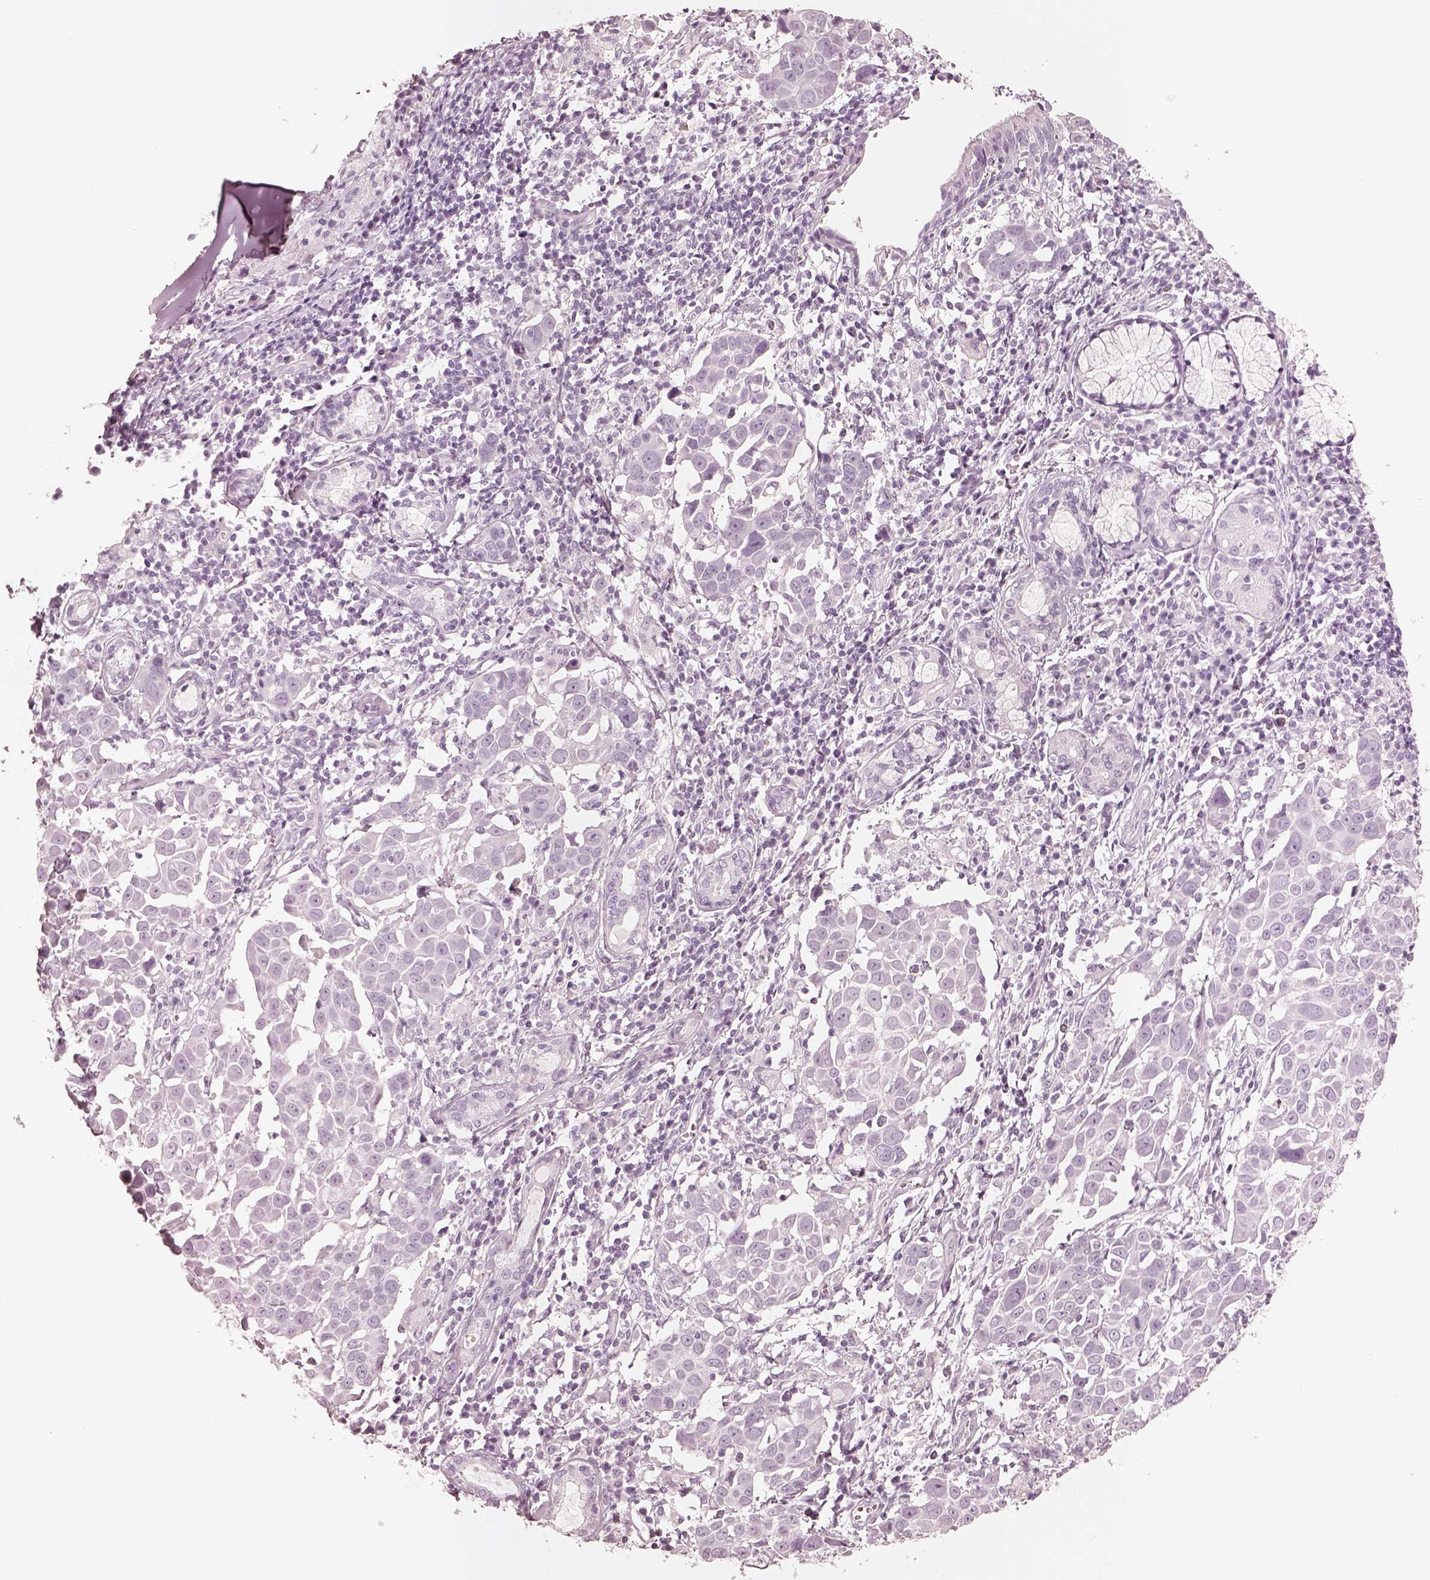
{"staining": {"intensity": "negative", "quantity": "none", "location": "none"}, "tissue": "lung cancer", "cell_type": "Tumor cells", "image_type": "cancer", "snomed": [{"axis": "morphology", "description": "Squamous cell carcinoma, NOS"}, {"axis": "topography", "description": "Lung"}], "caption": "Immunohistochemical staining of lung squamous cell carcinoma exhibits no significant positivity in tumor cells.", "gene": "KRT72", "patient": {"sex": "male", "age": 57}}